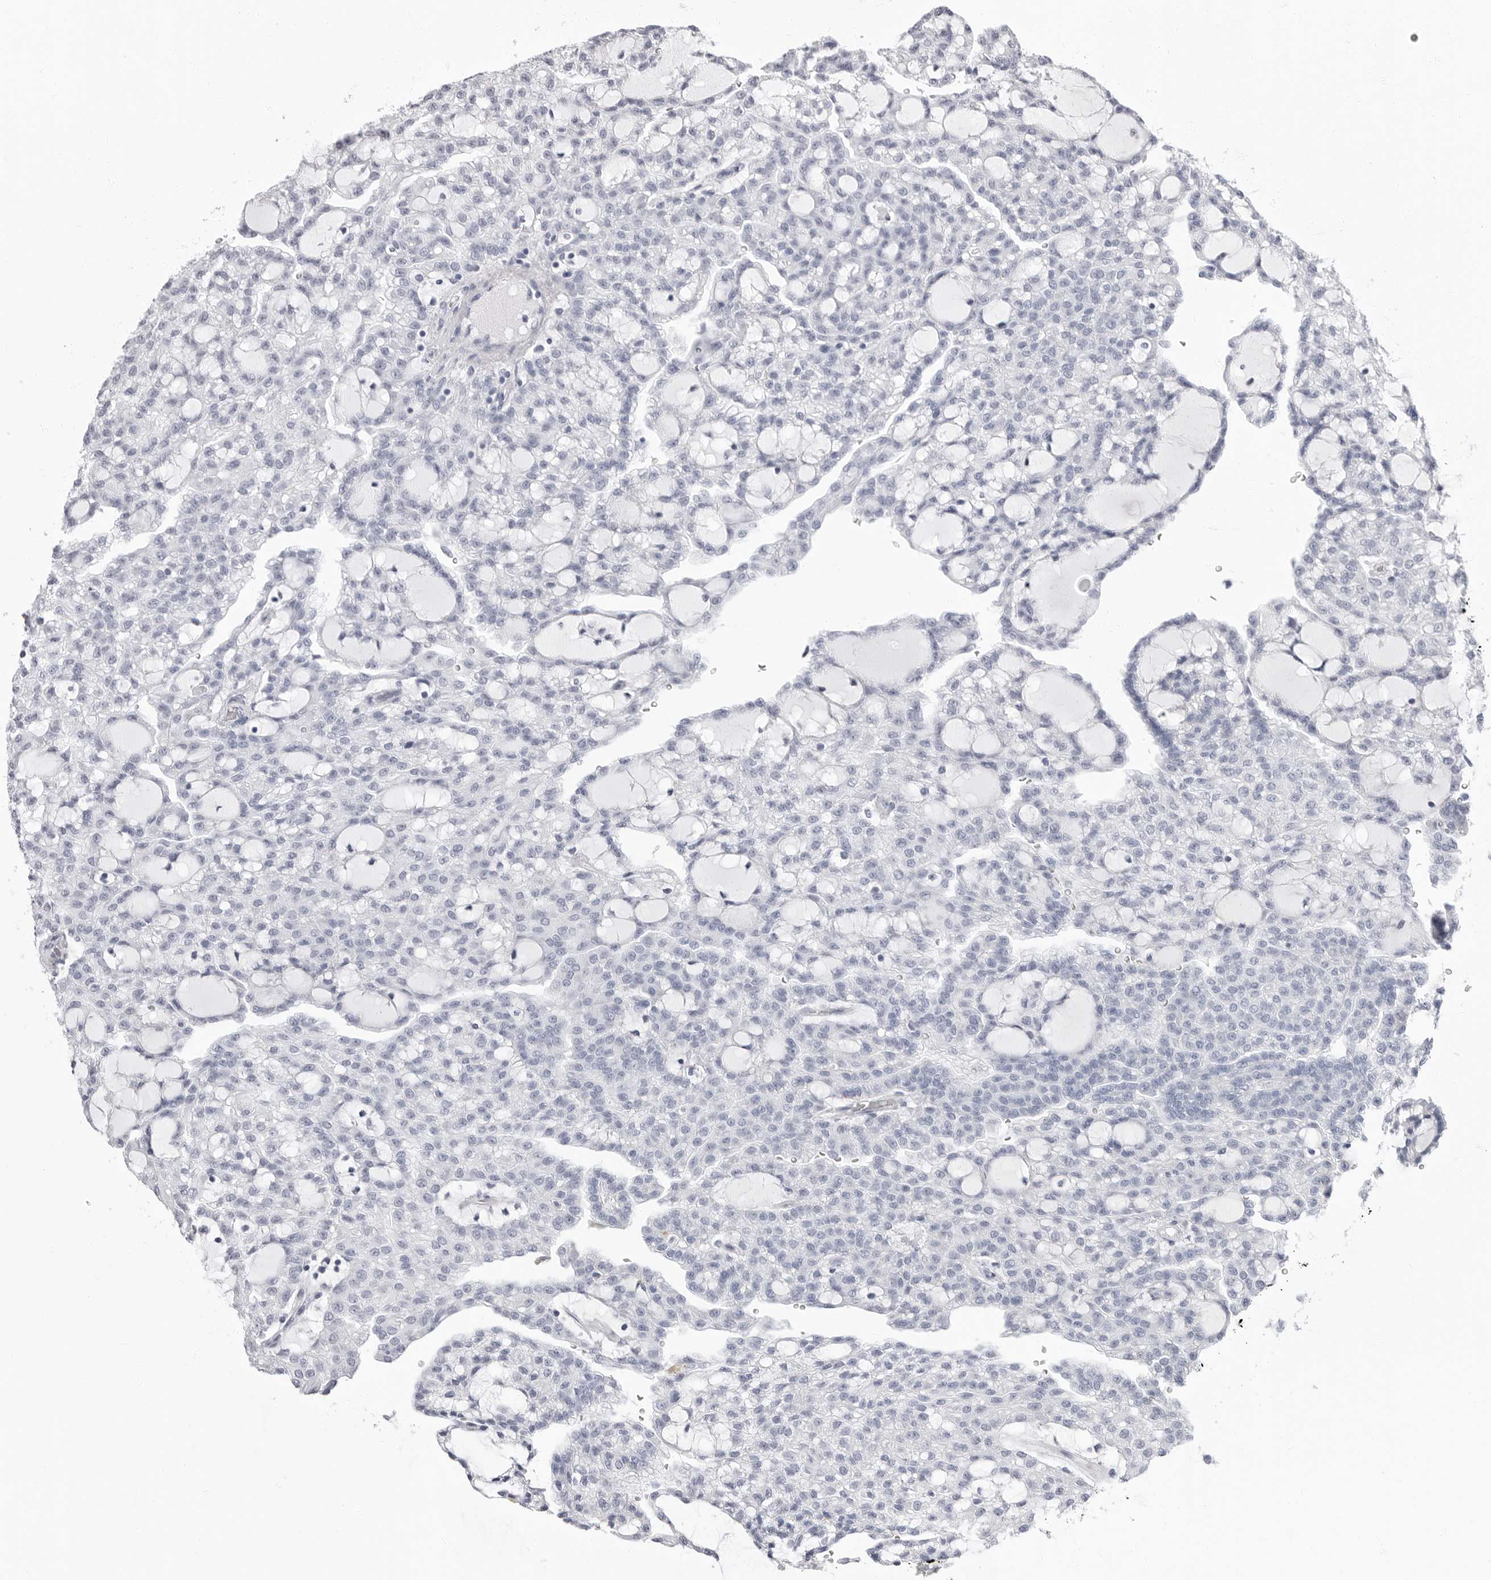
{"staining": {"intensity": "negative", "quantity": "none", "location": "none"}, "tissue": "renal cancer", "cell_type": "Tumor cells", "image_type": "cancer", "snomed": [{"axis": "morphology", "description": "Adenocarcinoma, NOS"}, {"axis": "topography", "description": "Kidney"}], "caption": "Immunohistochemistry histopathology image of adenocarcinoma (renal) stained for a protein (brown), which demonstrates no staining in tumor cells.", "gene": "ERICH3", "patient": {"sex": "male", "age": 63}}